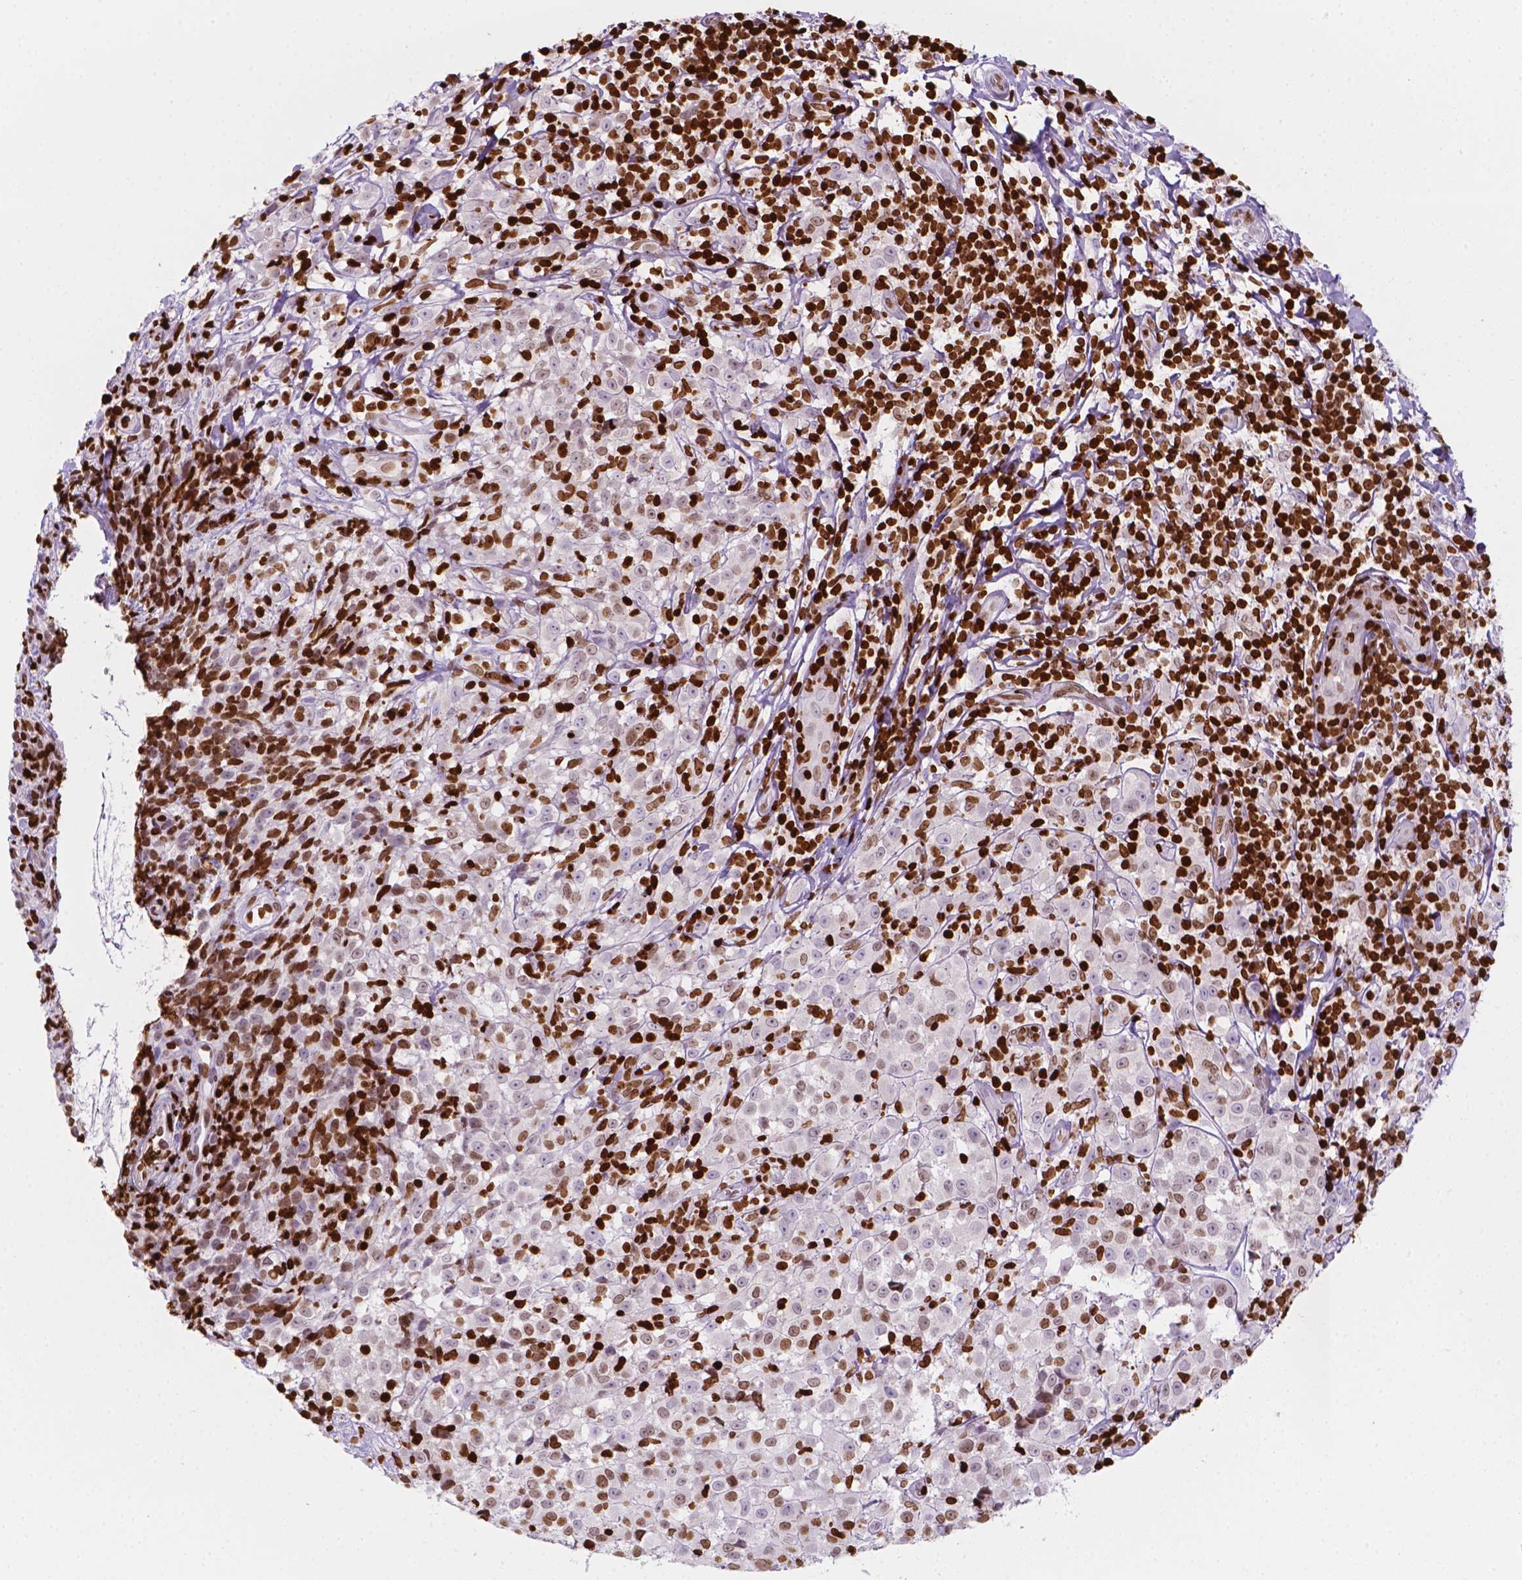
{"staining": {"intensity": "moderate", "quantity": "25%-75%", "location": "nuclear"}, "tissue": "melanoma", "cell_type": "Tumor cells", "image_type": "cancer", "snomed": [{"axis": "morphology", "description": "Malignant melanoma, NOS"}, {"axis": "topography", "description": "Skin"}], "caption": "IHC photomicrograph of neoplastic tissue: melanoma stained using immunohistochemistry shows medium levels of moderate protein expression localized specifically in the nuclear of tumor cells, appearing as a nuclear brown color.", "gene": "CBY3", "patient": {"sex": "male", "age": 85}}